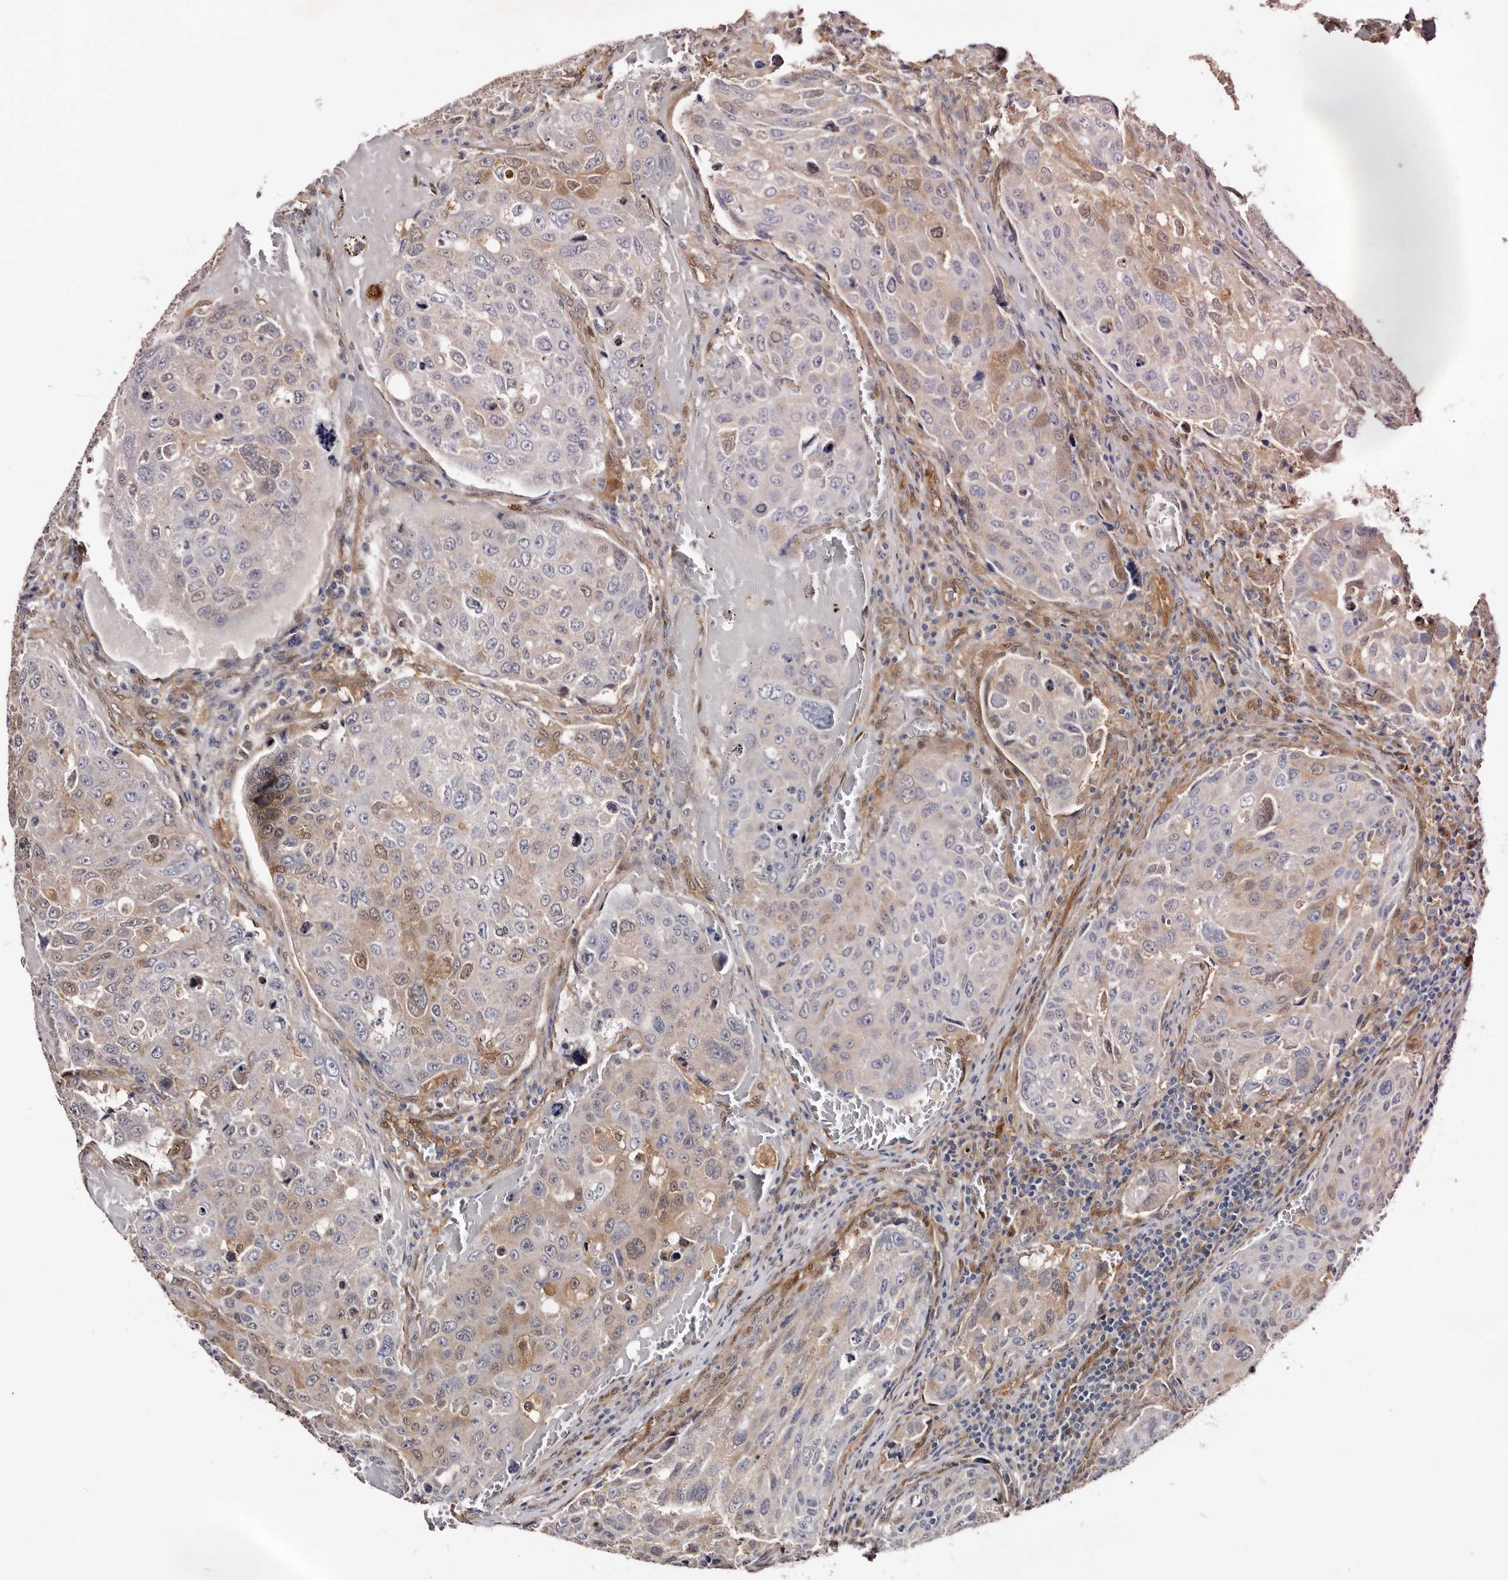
{"staining": {"intensity": "weak", "quantity": "25%-75%", "location": "cytoplasmic/membranous,nuclear"}, "tissue": "urothelial cancer", "cell_type": "Tumor cells", "image_type": "cancer", "snomed": [{"axis": "morphology", "description": "Urothelial carcinoma, High grade"}, {"axis": "topography", "description": "Lymph node"}, {"axis": "topography", "description": "Urinary bladder"}], "caption": "Urothelial carcinoma (high-grade) stained for a protein demonstrates weak cytoplasmic/membranous and nuclear positivity in tumor cells.", "gene": "TP53I3", "patient": {"sex": "male", "age": 51}}